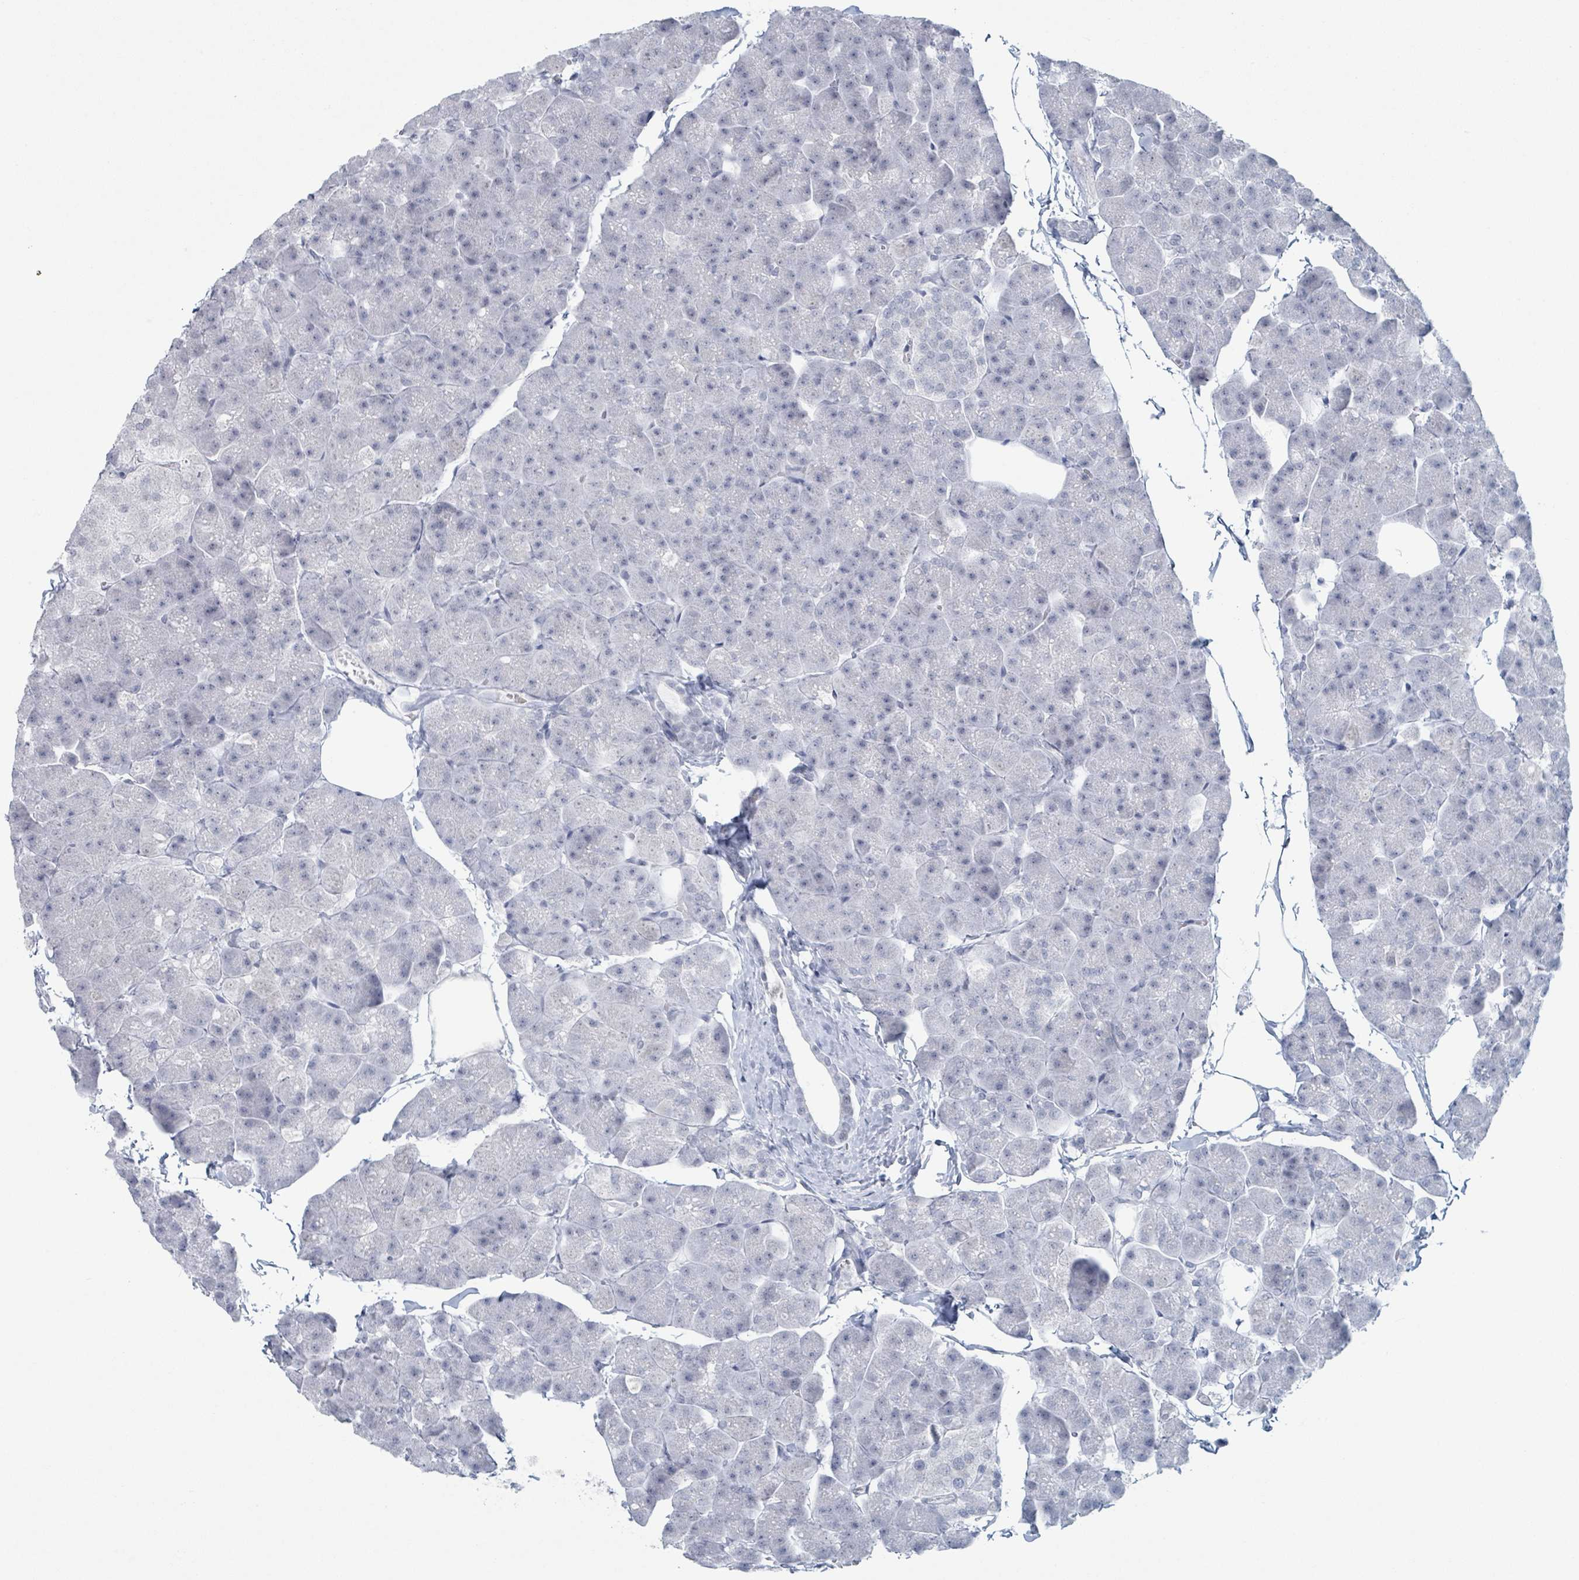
{"staining": {"intensity": "negative", "quantity": "none", "location": "none"}, "tissue": "pancreas", "cell_type": "Exocrine glandular cells", "image_type": "normal", "snomed": [{"axis": "morphology", "description": "Normal tissue, NOS"}, {"axis": "topography", "description": "Pancreas"}], "caption": "IHC photomicrograph of benign human pancreas stained for a protein (brown), which reveals no staining in exocrine glandular cells.", "gene": "GPR15LG", "patient": {"sex": "male", "age": 35}}